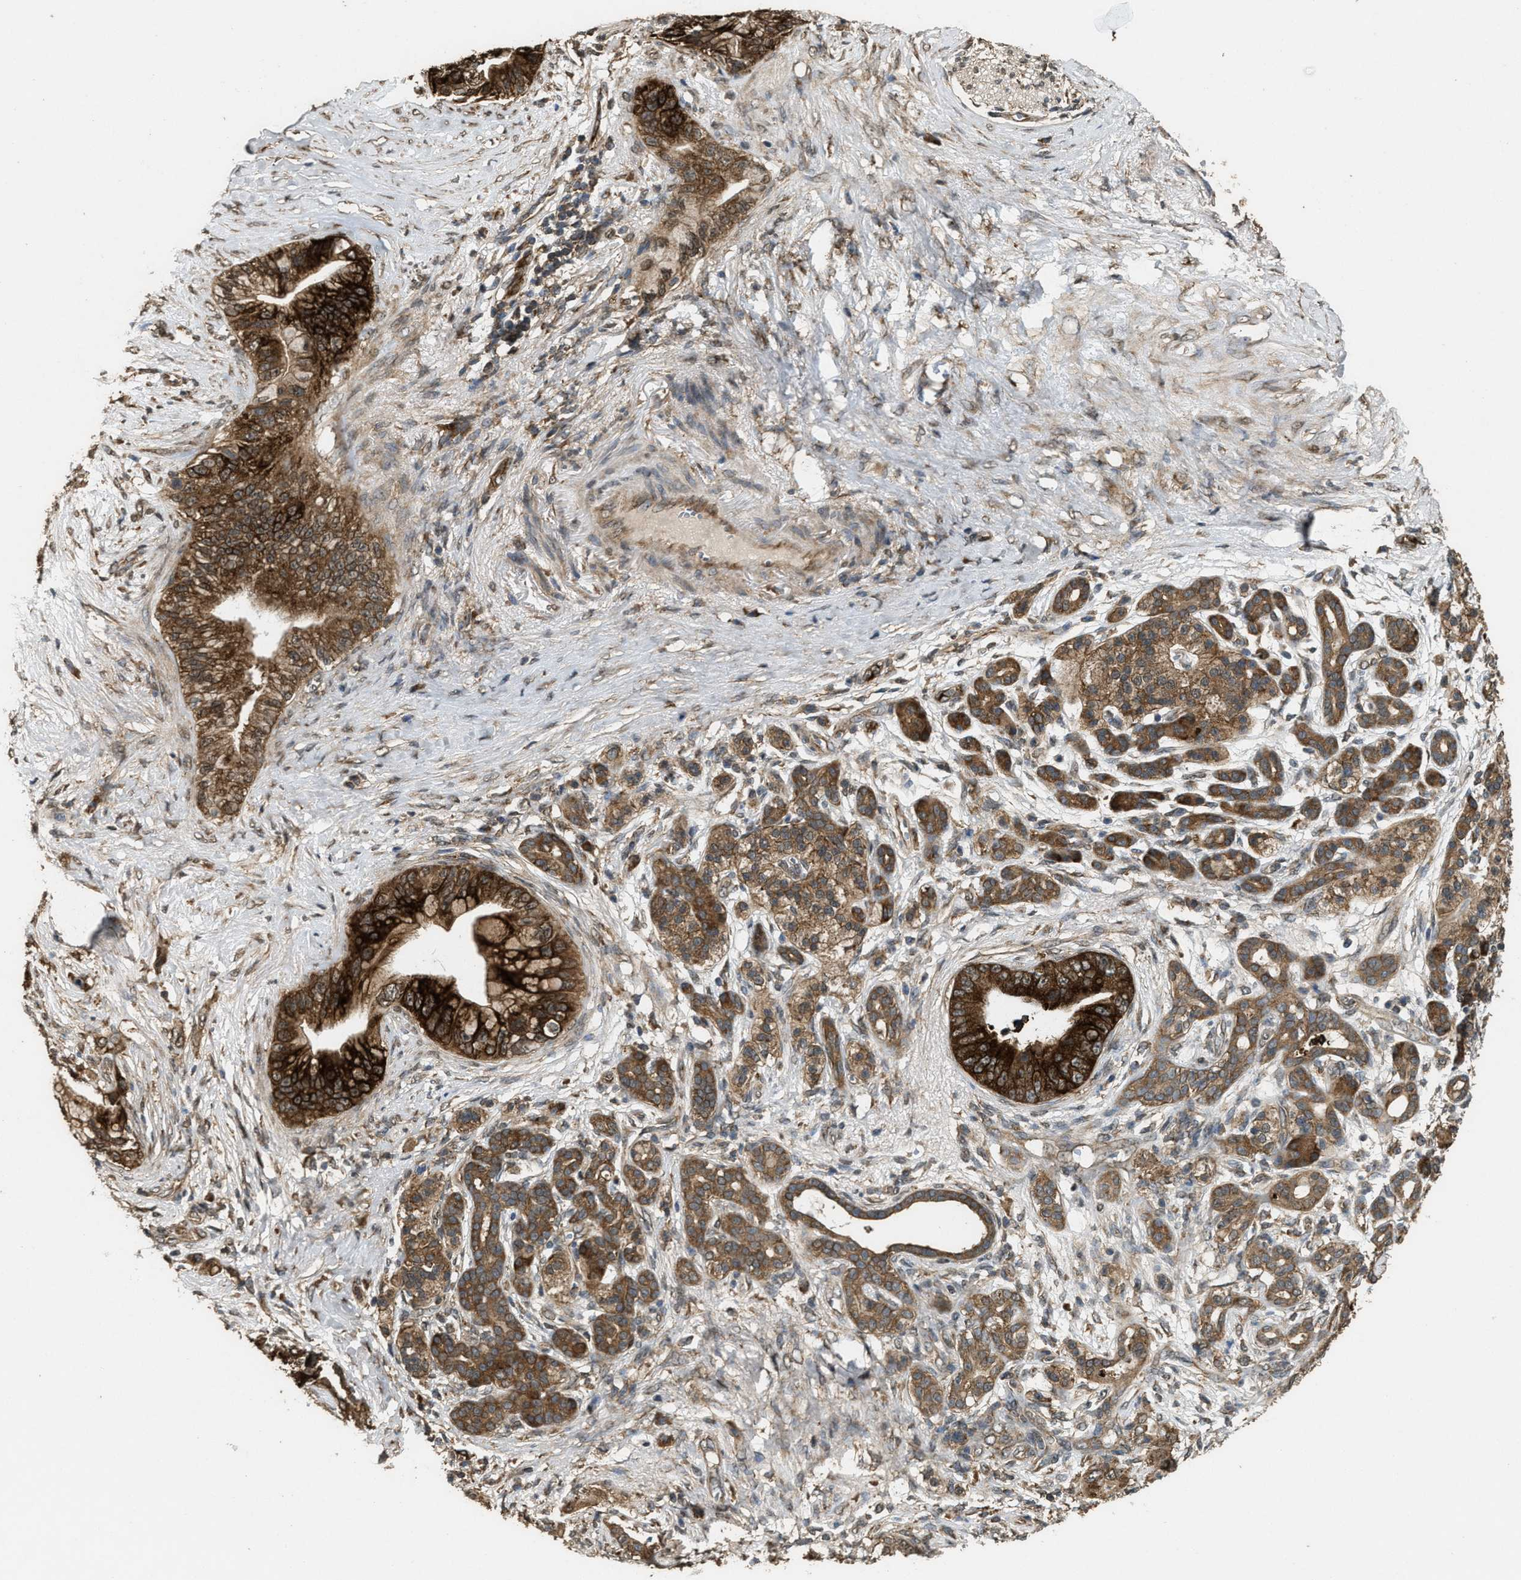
{"staining": {"intensity": "strong", "quantity": ">75%", "location": "cytoplasmic/membranous"}, "tissue": "pancreatic cancer", "cell_type": "Tumor cells", "image_type": "cancer", "snomed": [{"axis": "morphology", "description": "Adenocarcinoma, NOS"}, {"axis": "topography", "description": "Pancreas"}], "caption": "High-magnification brightfield microscopy of adenocarcinoma (pancreatic) stained with DAB (3,3'-diaminobenzidine) (brown) and counterstained with hematoxylin (blue). tumor cells exhibit strong cytoplasmic/membranous staining is present in about>75% of cells. (DAB IHC with brightfield microscopy, high magnification).", "gene": "ARHGEF5", "patient": {"sex": "male", "age": 59}}